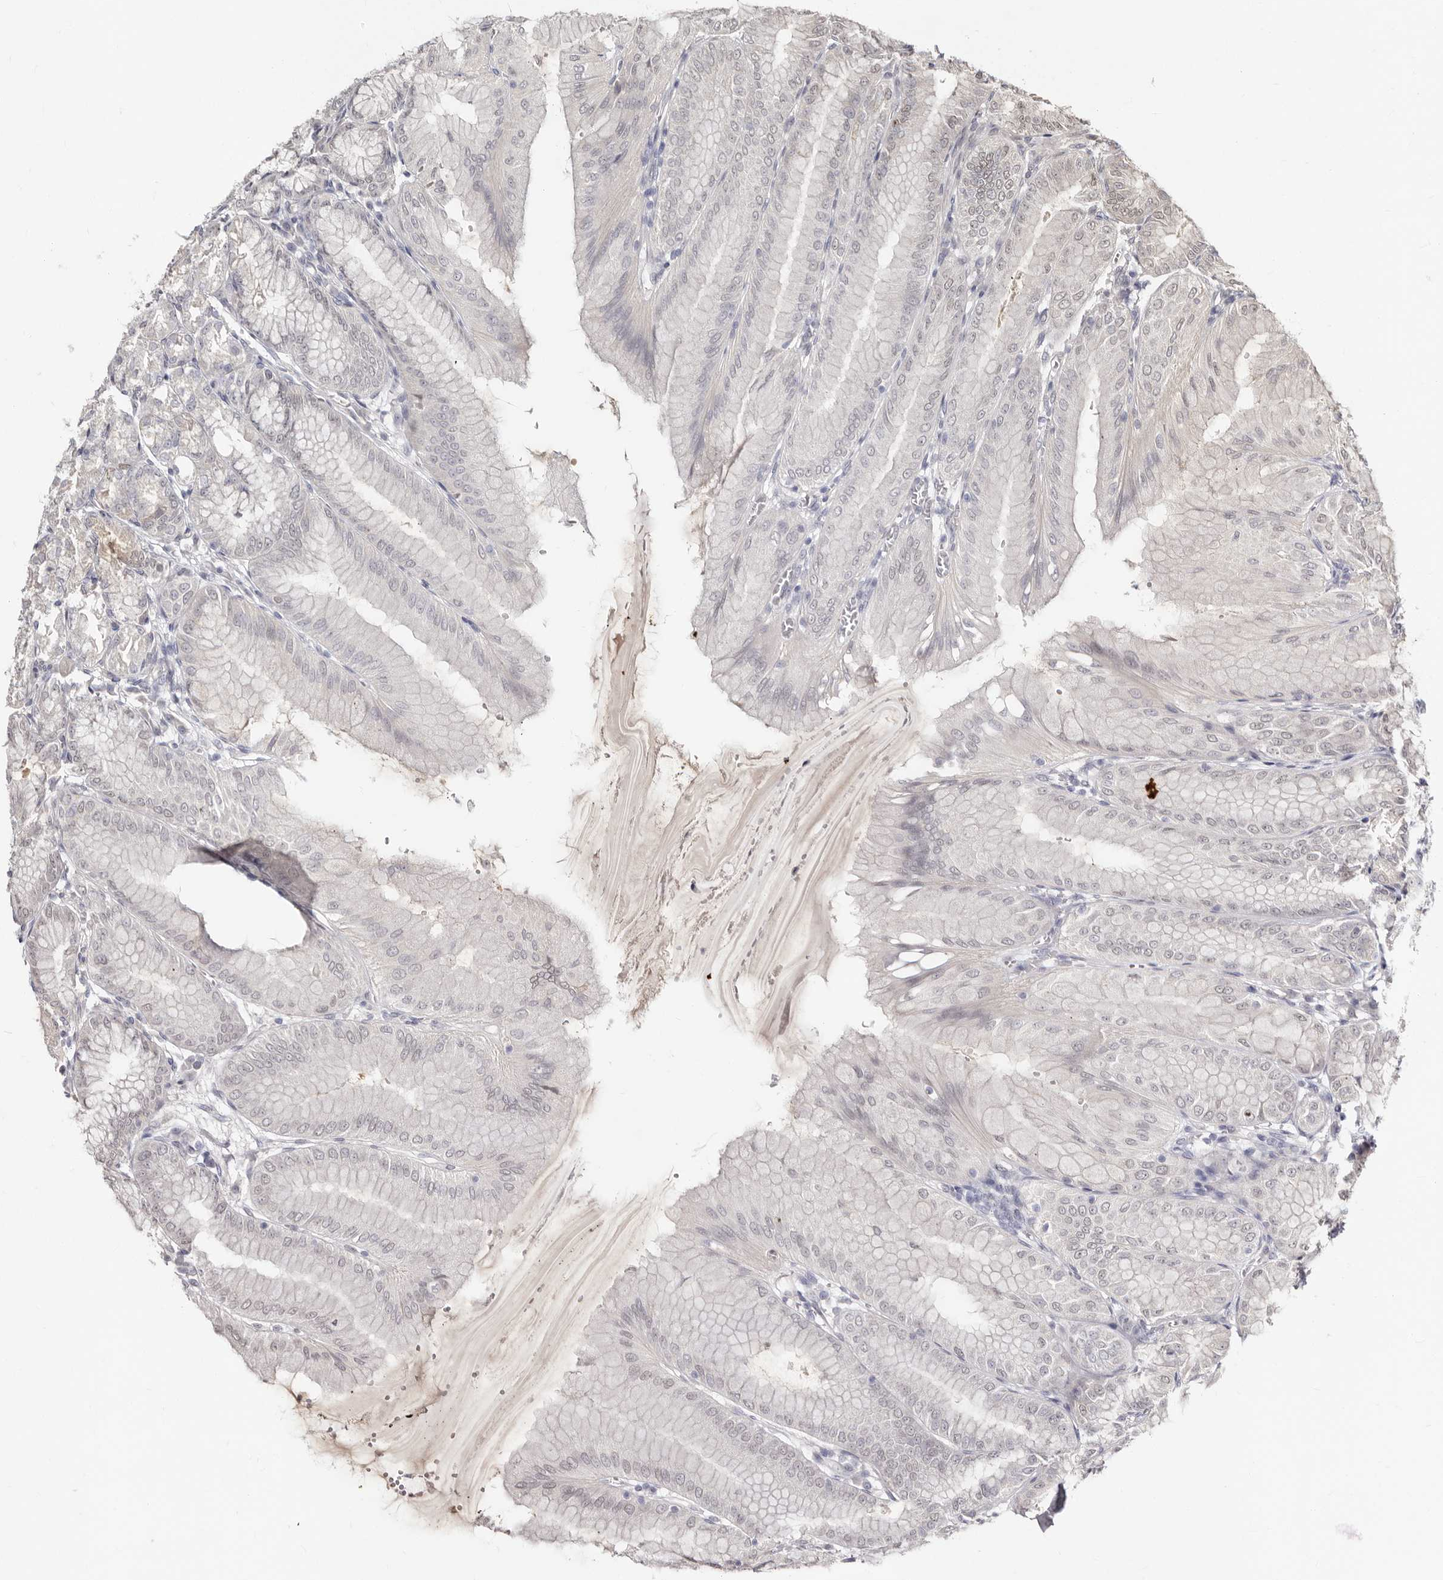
{"staining": {"intensity": "moderate", "quantity": "25%-75%", "location": "nuclear"}, "tissue": "stomach", "cell_type": "Glandular cells", "image_type": "normal", "snomed": [{"axis": "morphology", "description": "Normal tissue, NOS"}, {"axis": "topography", "description": "Stomach, lower"}], "caption": "An immunohistochemistry (IHC) micrograph of normal tissue is shown. Protein staining in brown shows moderate nuclear positivity in stomach within glandular cells.", "gene": "LCORL", "patient": {"sex": "male", "age": 71}}